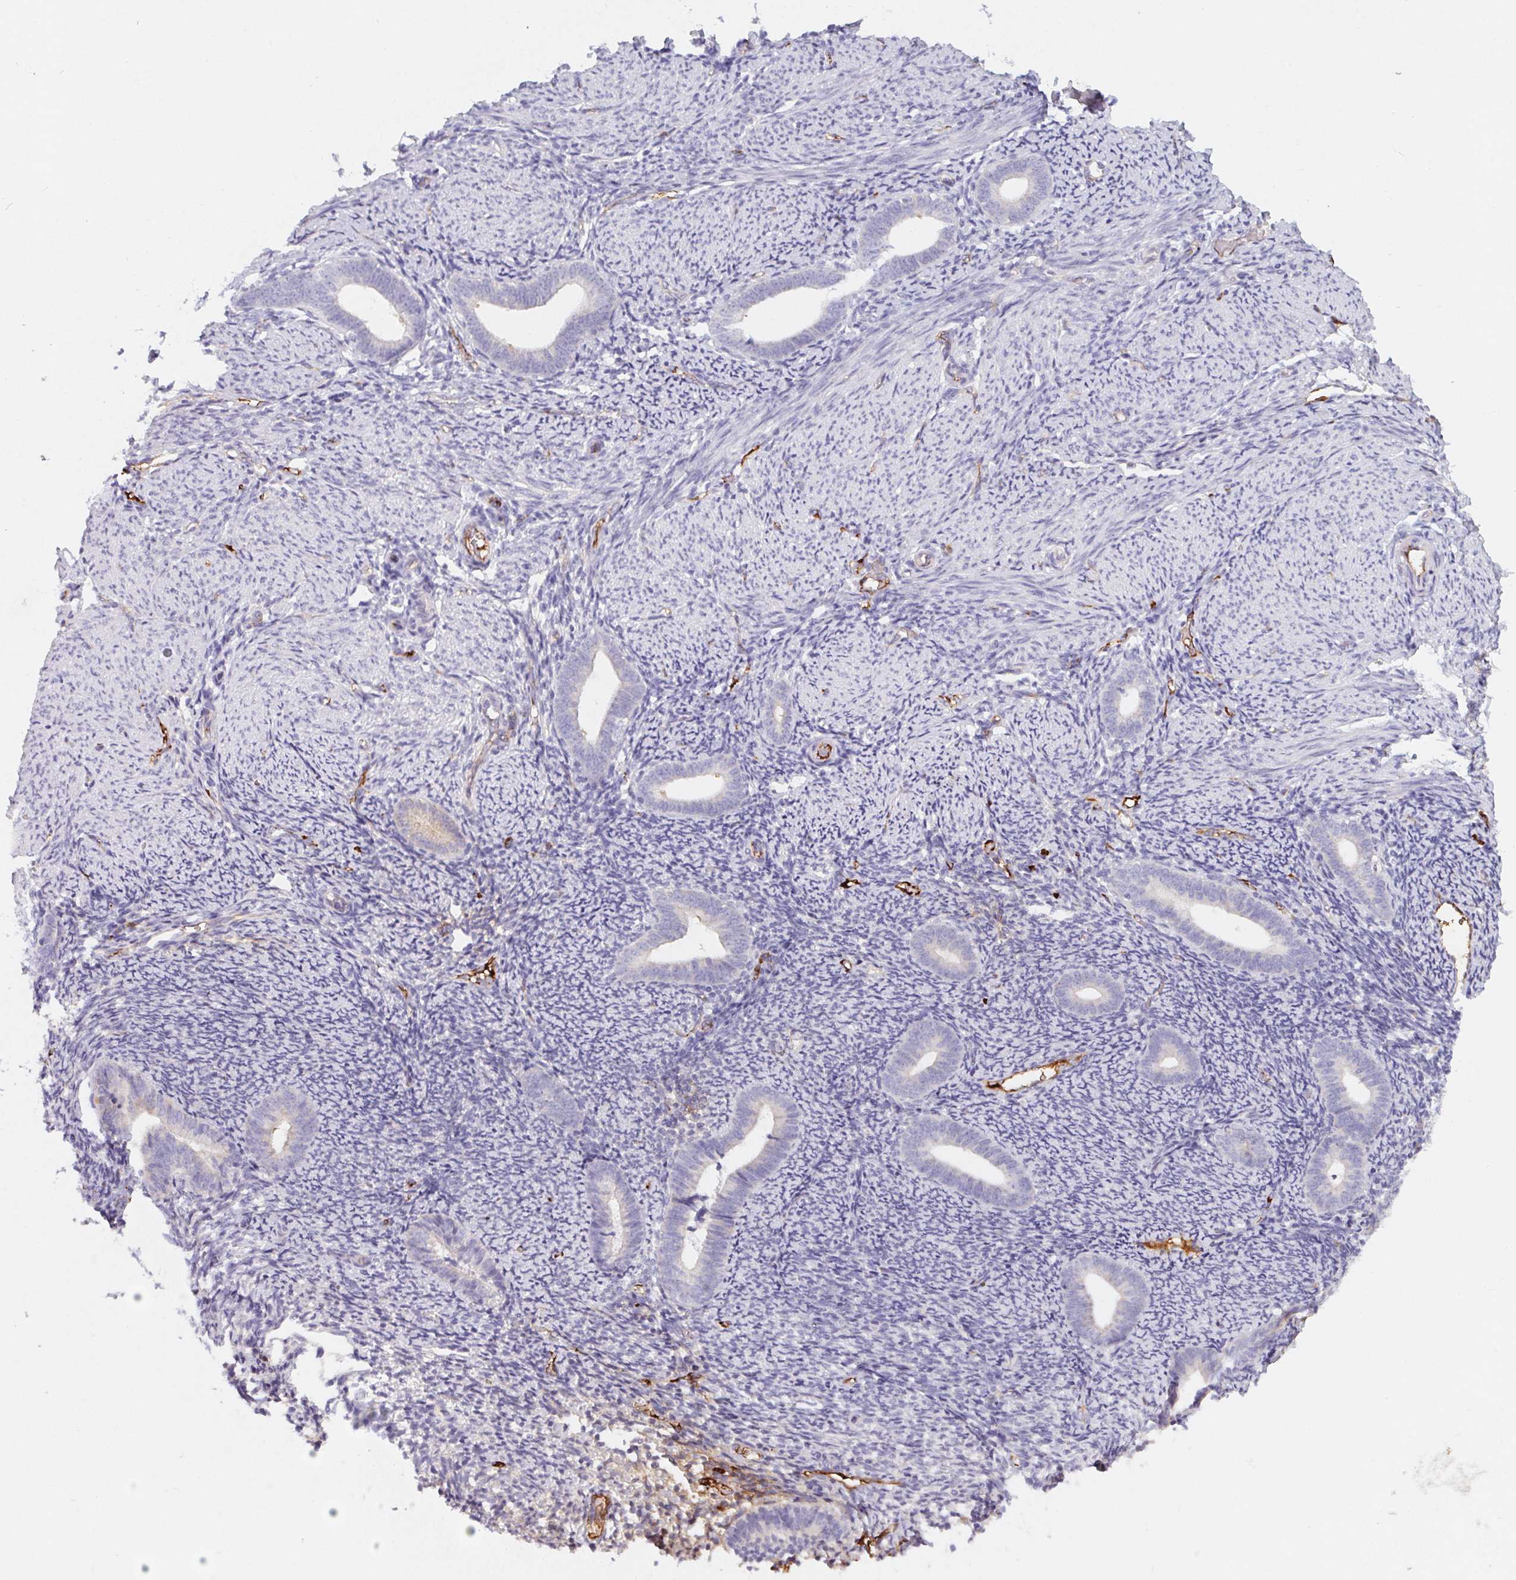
{"staining": {"intensity": "weak", "quantity": "<25%", "location": "cytoplasmic/membranous"}, "tissue": "endometrium", "cell_type": "Cells in endometrial stroma", "image_type": "normal", "snomed": [{"axis": "morphology", "description": "Normal tissue, NOS"}, {"axis": "topography", "description": "Endometrium"}], "caption": "IHC of benign endometrium shows no staining in cells in endometrial stroma.", "gene": "LPA", "patient": {"sex": "female", "age": 39}}